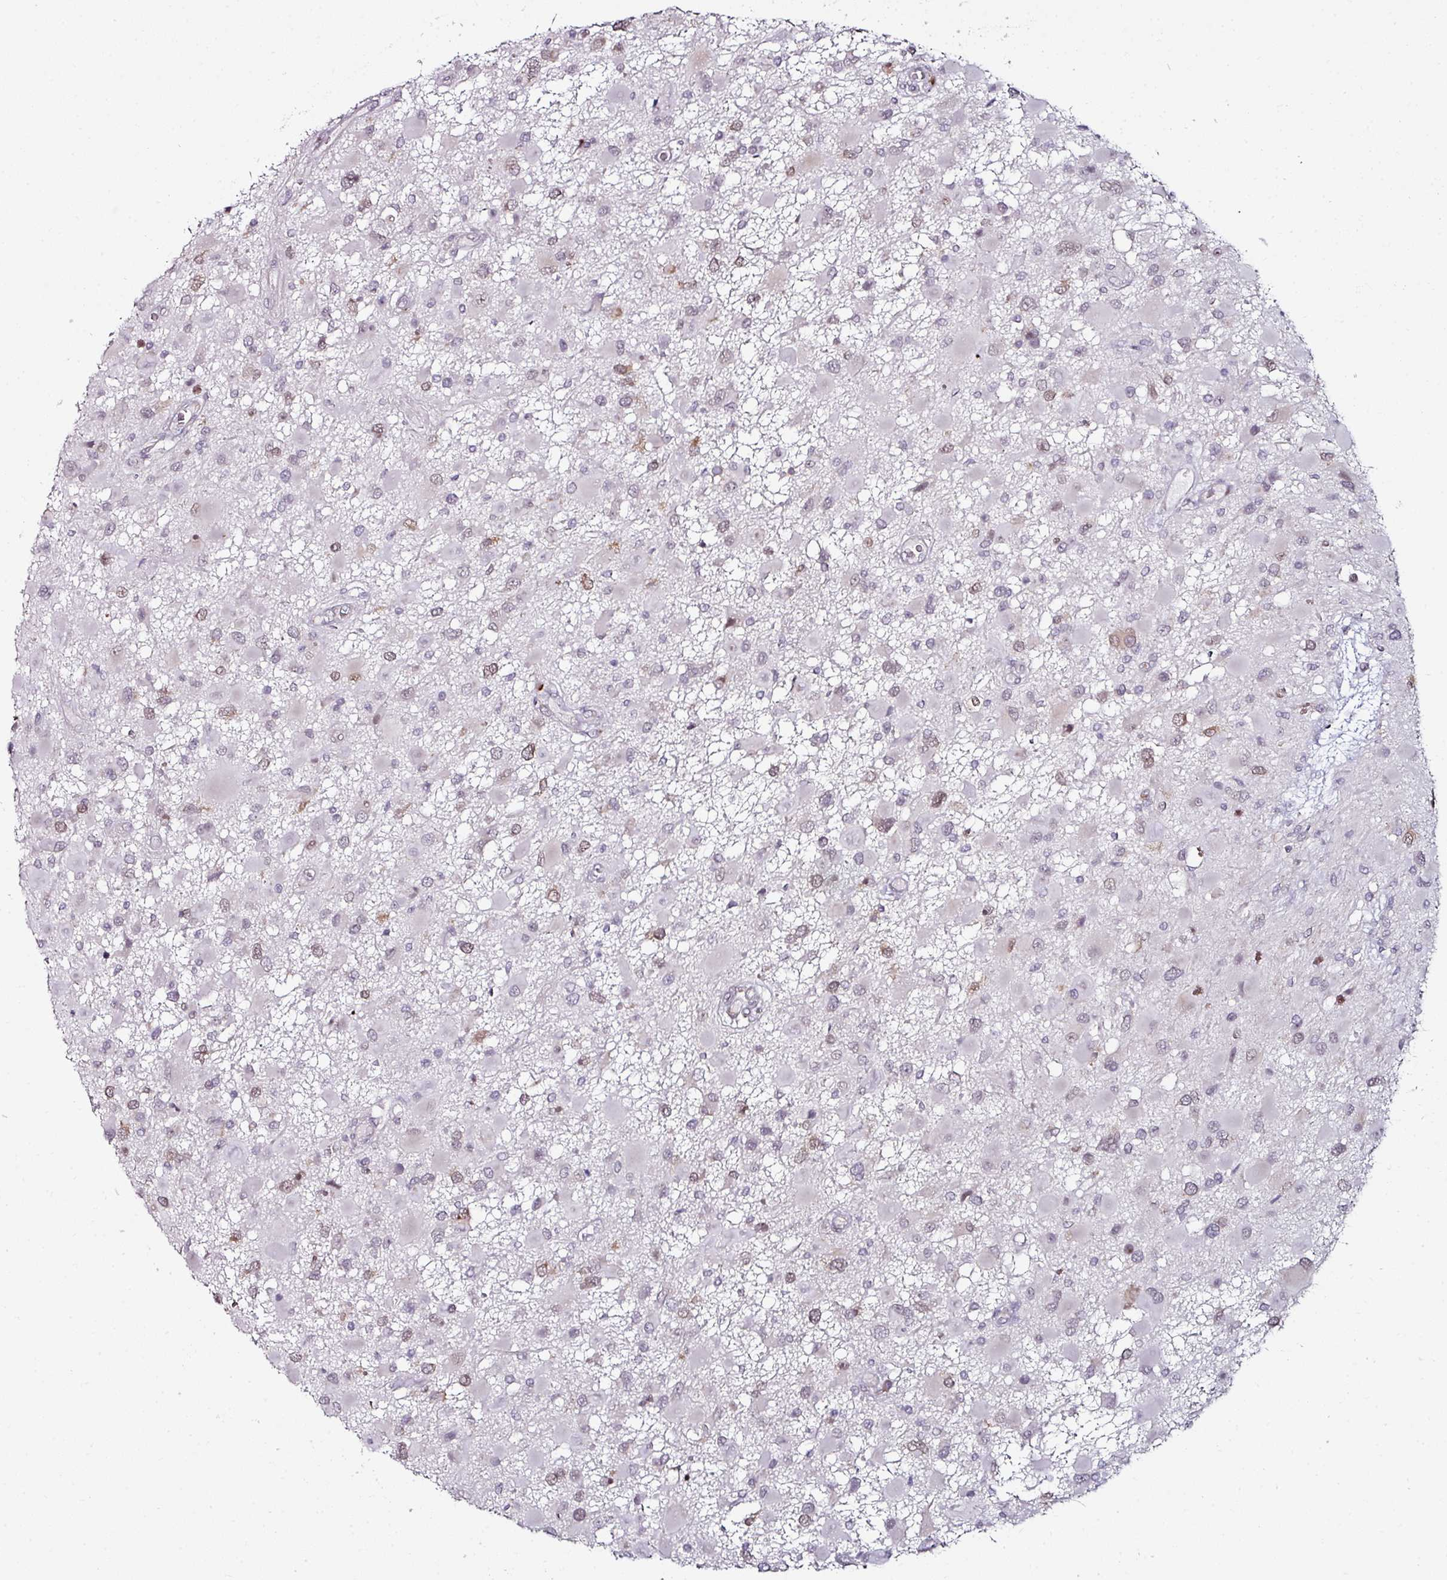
{"staining": {"intensity": "moderate", "quantity": "<25%", "location": "nuclear"}, "tissue": "glioma", "cell_type": "Tumor cells", "image_type": "cancer", "snomed": [{"axis": "morphology", "description": "Glioma, malignant, High grade"}, {"axis": "topography", "description": "Brain"}], "caption": "Brown immunohistochemical staining in human glioma exhibits moderate nuclear expression in approximately <25% of tumor cells.", "gene": "APOLD1", "patient": {"sex": "male", "age": 53}}